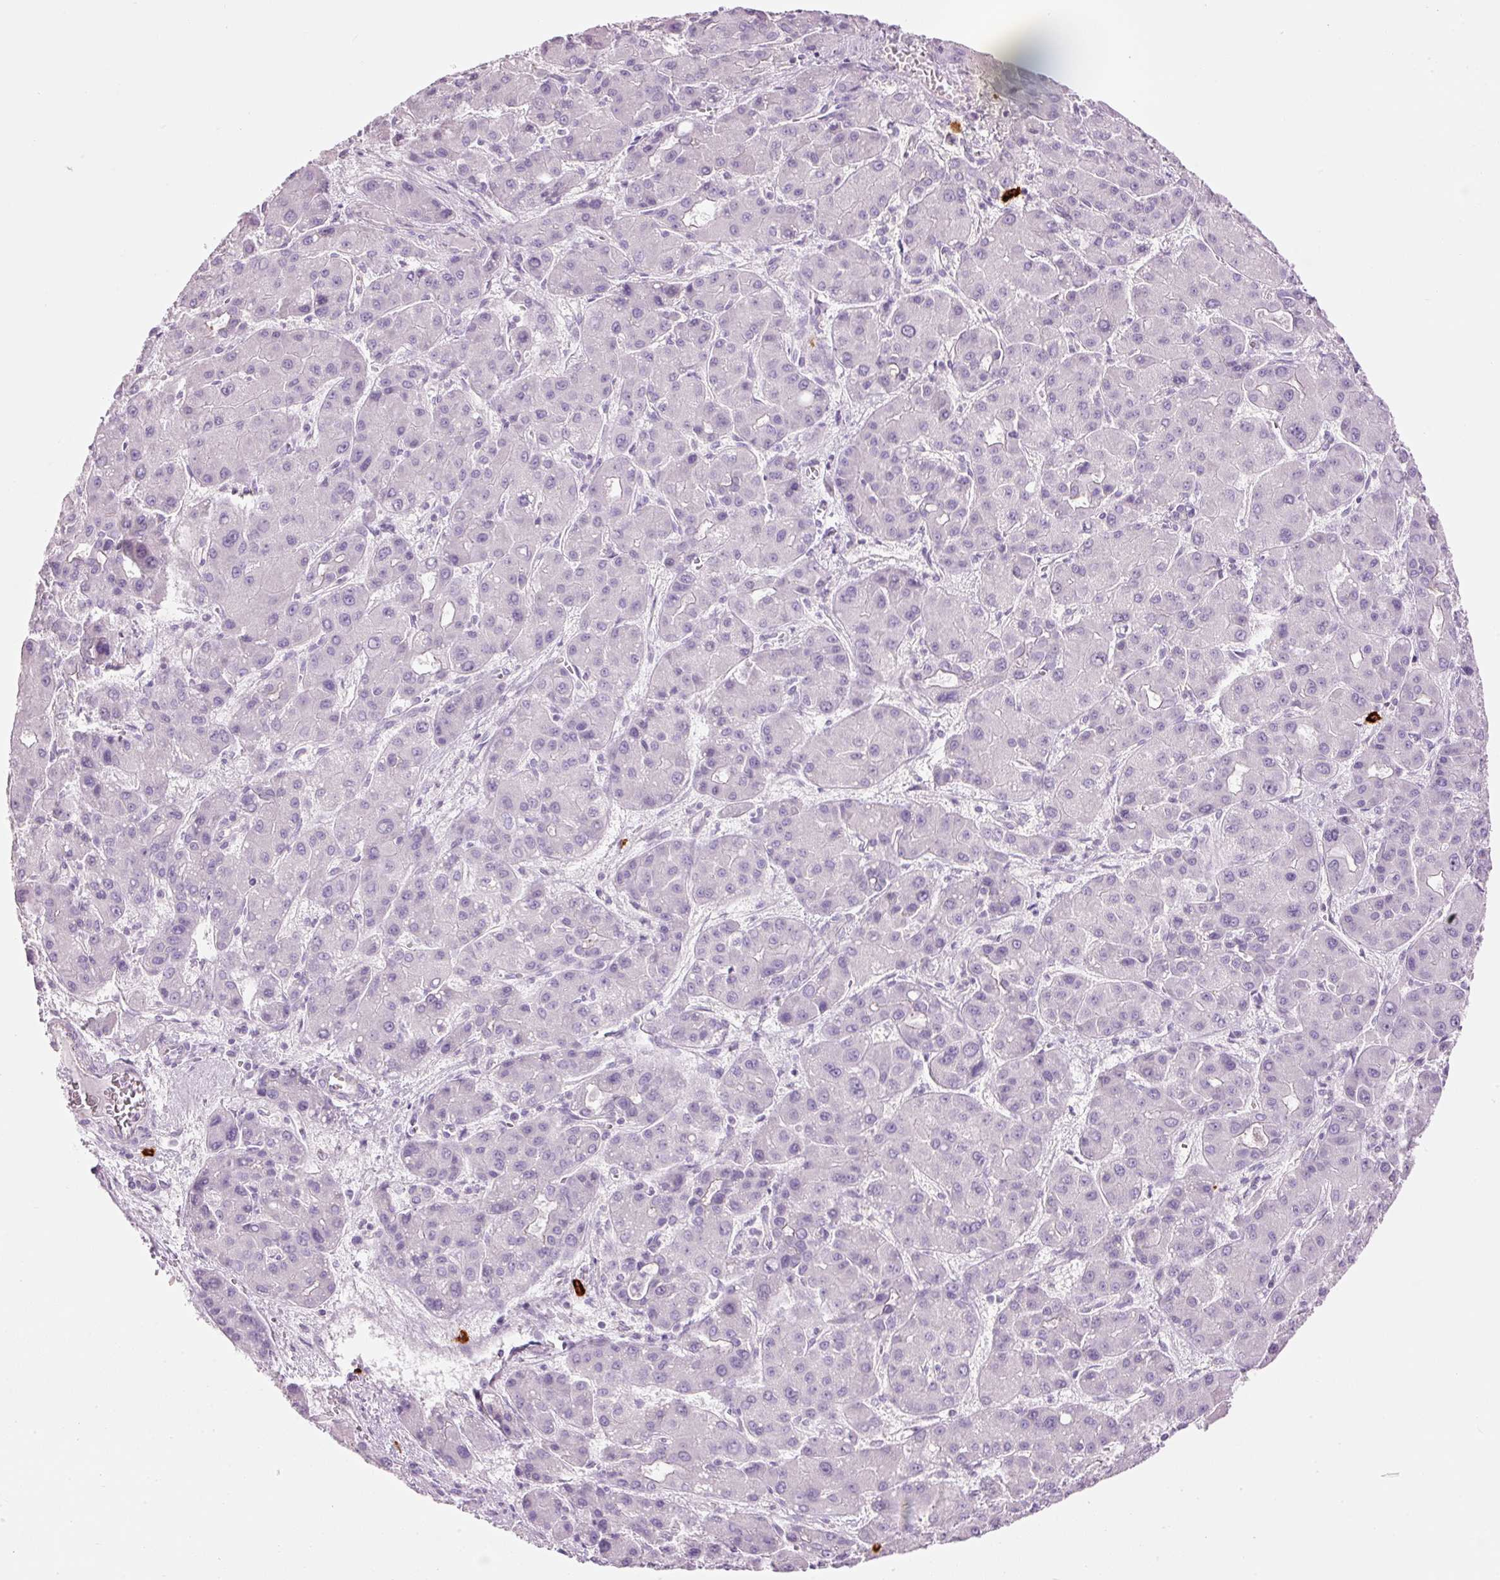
{"staining": {"intensity": "negative", "quantity": "none", "location": "none"}, "tissue": "liver cancer", "cell_type": "Tumor cells", "image_type": "cancer", "snomed": [{"axis": "morphology", "description": "Carcinoma, Hepatocellular, NOS"}, {"axis": "topography", "description": "Liver"}], "caption": "An immunohistochemistry (IHC) image of liver hepatocellular carcinoma is shown. There is no staining in tumor cells of liver hepatocellular carcinoma. (DAB (3,3'-diaminobenzidine) immunohistochemistry with hematoxylin counter stain).", "gene": "CMA1", "patient": {"sex": "male", "age": 55}}